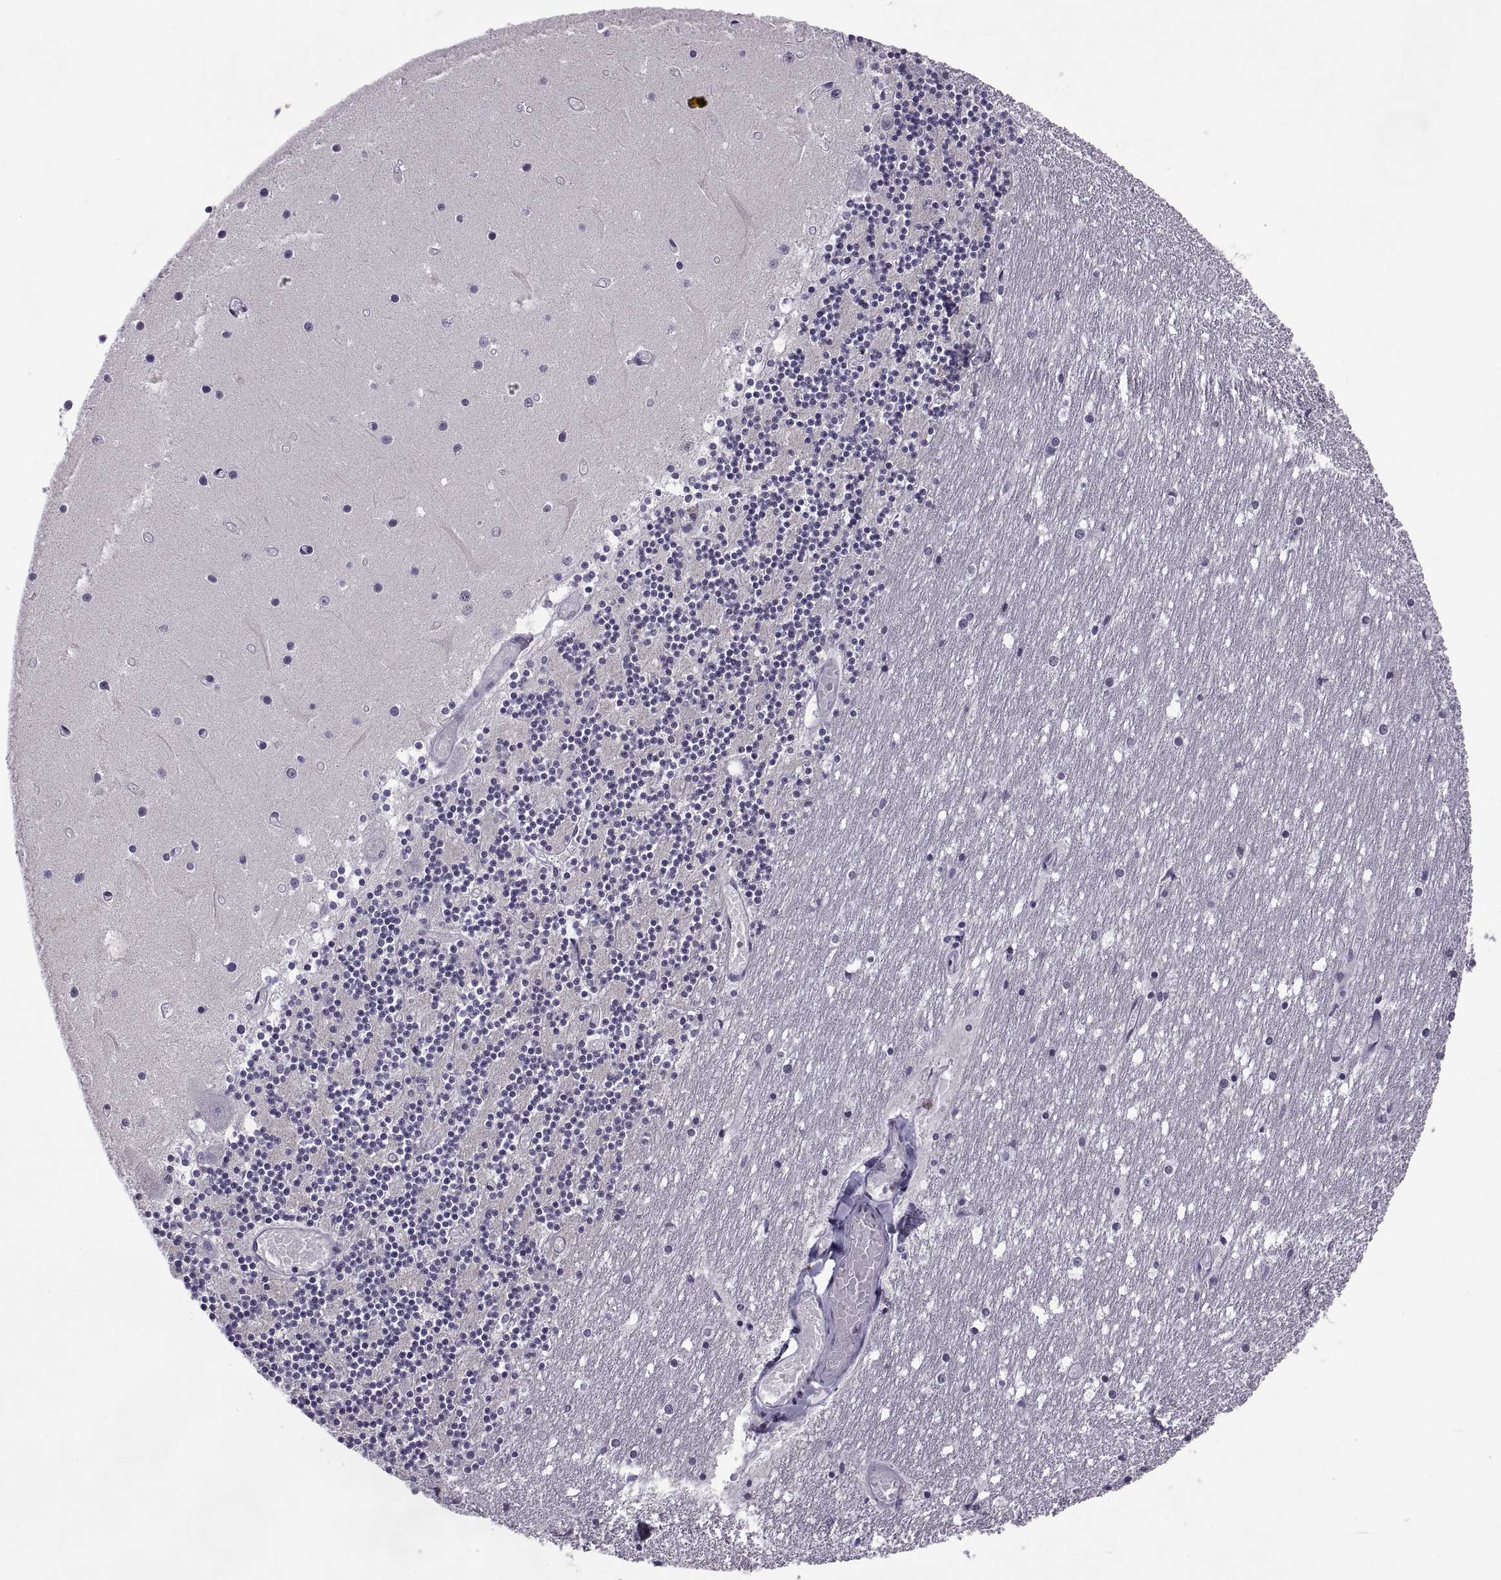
{"staining": {"intensity": "negative", "quantity": "none", "location": "none"}, "tissue": "cerebellum", "cell_type": "Cells in granular layer", "image_type": "normal", "snomed": [{"axis": "morphology", "description": "Normal tissue, NOS"}, {"axis": "topography", "description": "Cerebellum"}], "caption": "DAB immunohistochemical staining of normal human cerebellum exhibits no significant staining in cells in granular layer. (Brightfield microscopy of DAB (3,3'-diaminobenzidine) immunohistochemistry (IHC) at high magnification).", "gene": "TBC1D3B", "patient": {"sex": "female", "age": 28}}